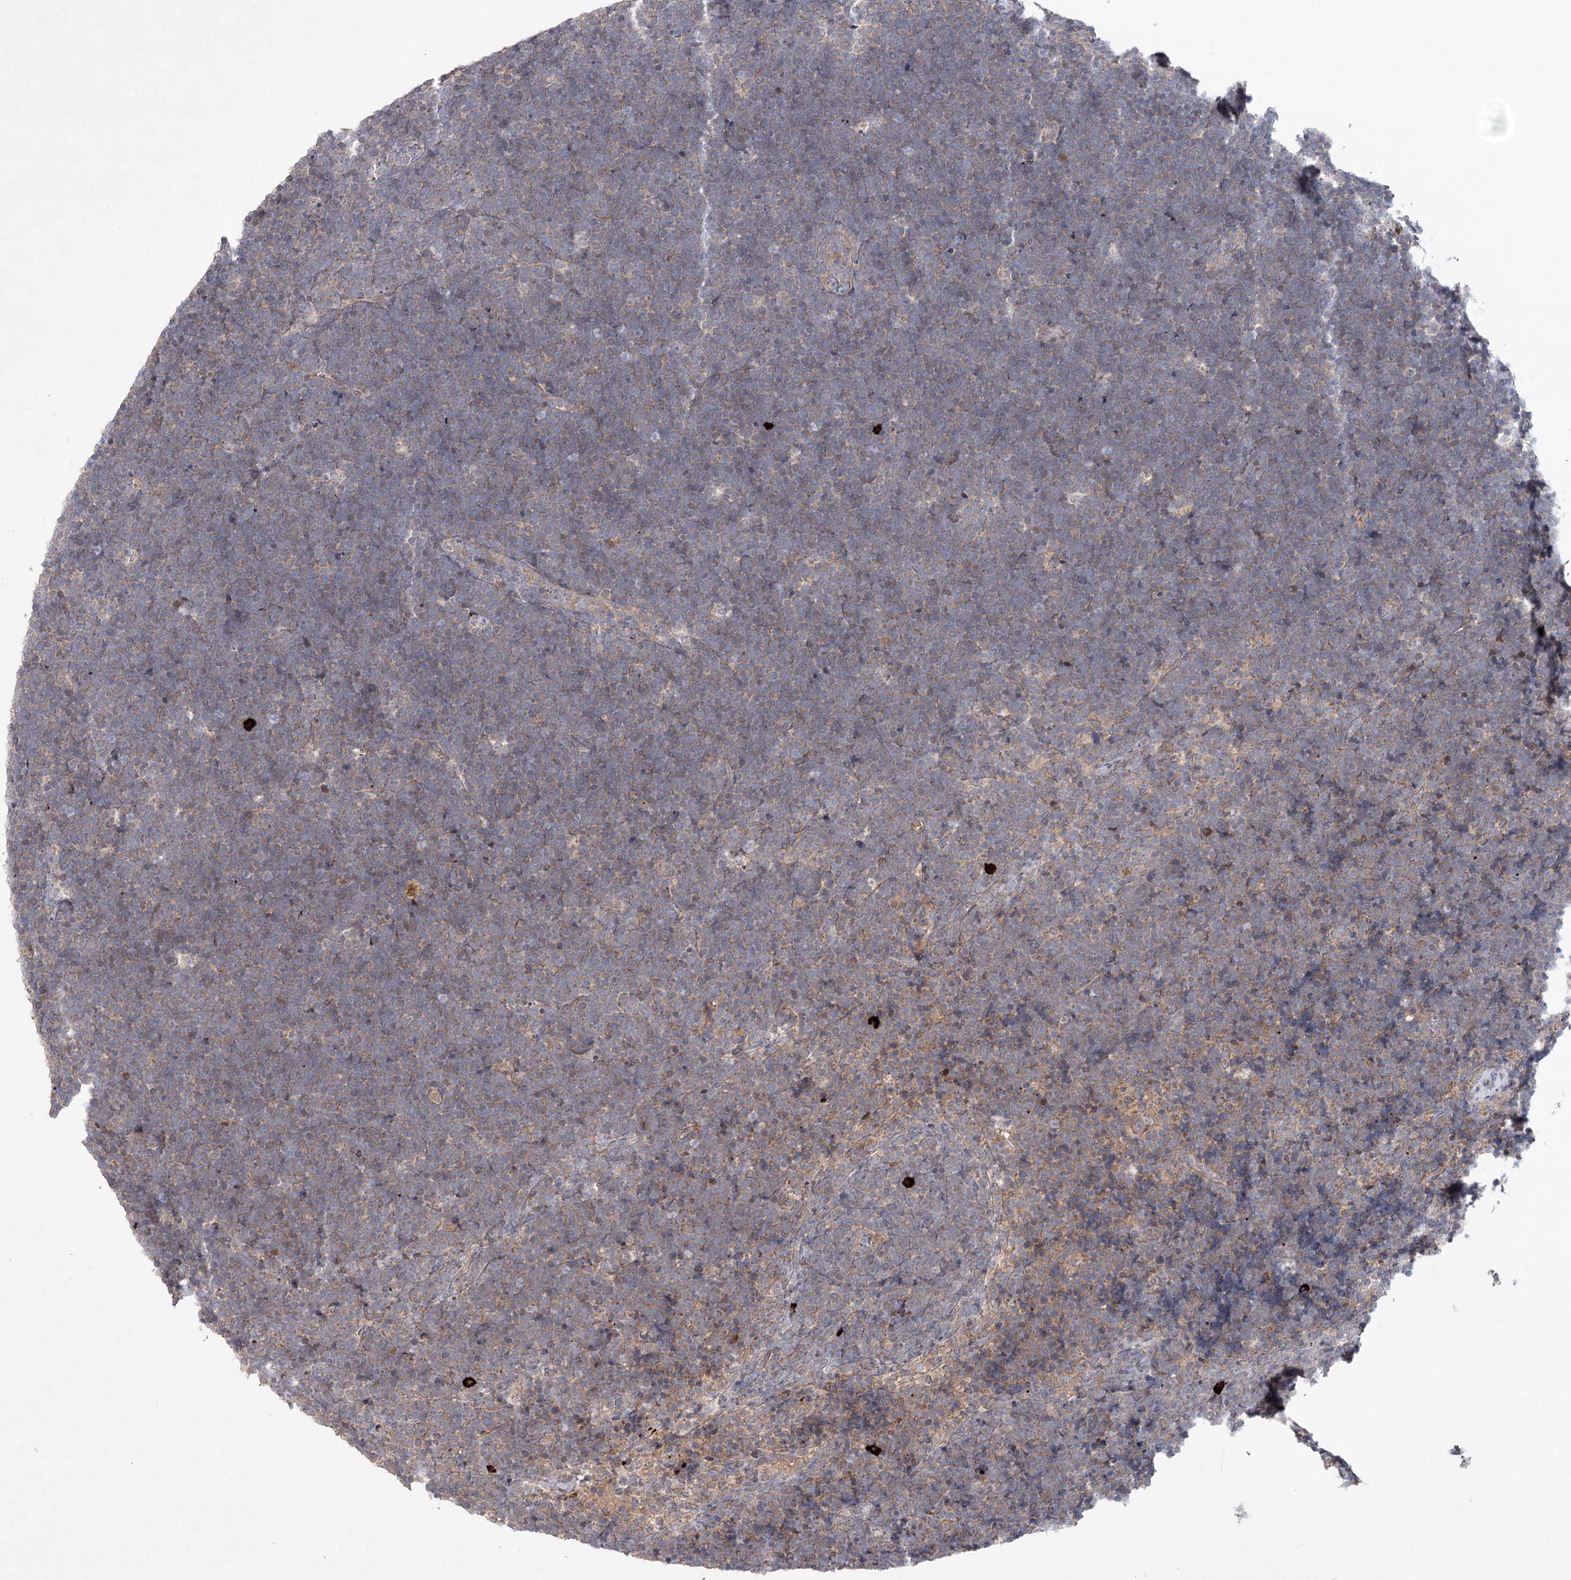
{"staining": {"intensity": "weak", "quantity": "<25%", "location": "cytoplasmic/membranous"}, "tissue": "lymphoma", "cell_type": "Tumor cells", "image_type": "cancer", "snomed": [{"axis": "morphology", "description": "Malignant lymphoma, non-Hodgkin's type, High grade"}, {"axis": "topography", "description": "Lymph node"}], "caption": "Immunohistochemical staining of human malignant lymphoma, non-Hodgkin's type (high-grade) demonstrates no significant staining in tumor cells. (Brightfield microscopy of DAB (3,3'-diaminobenzidine) immunohistochemistry (IHC) at high magnification).", "gene": "MAP3K13", "patient": {"sex": "male", "age": 13}}